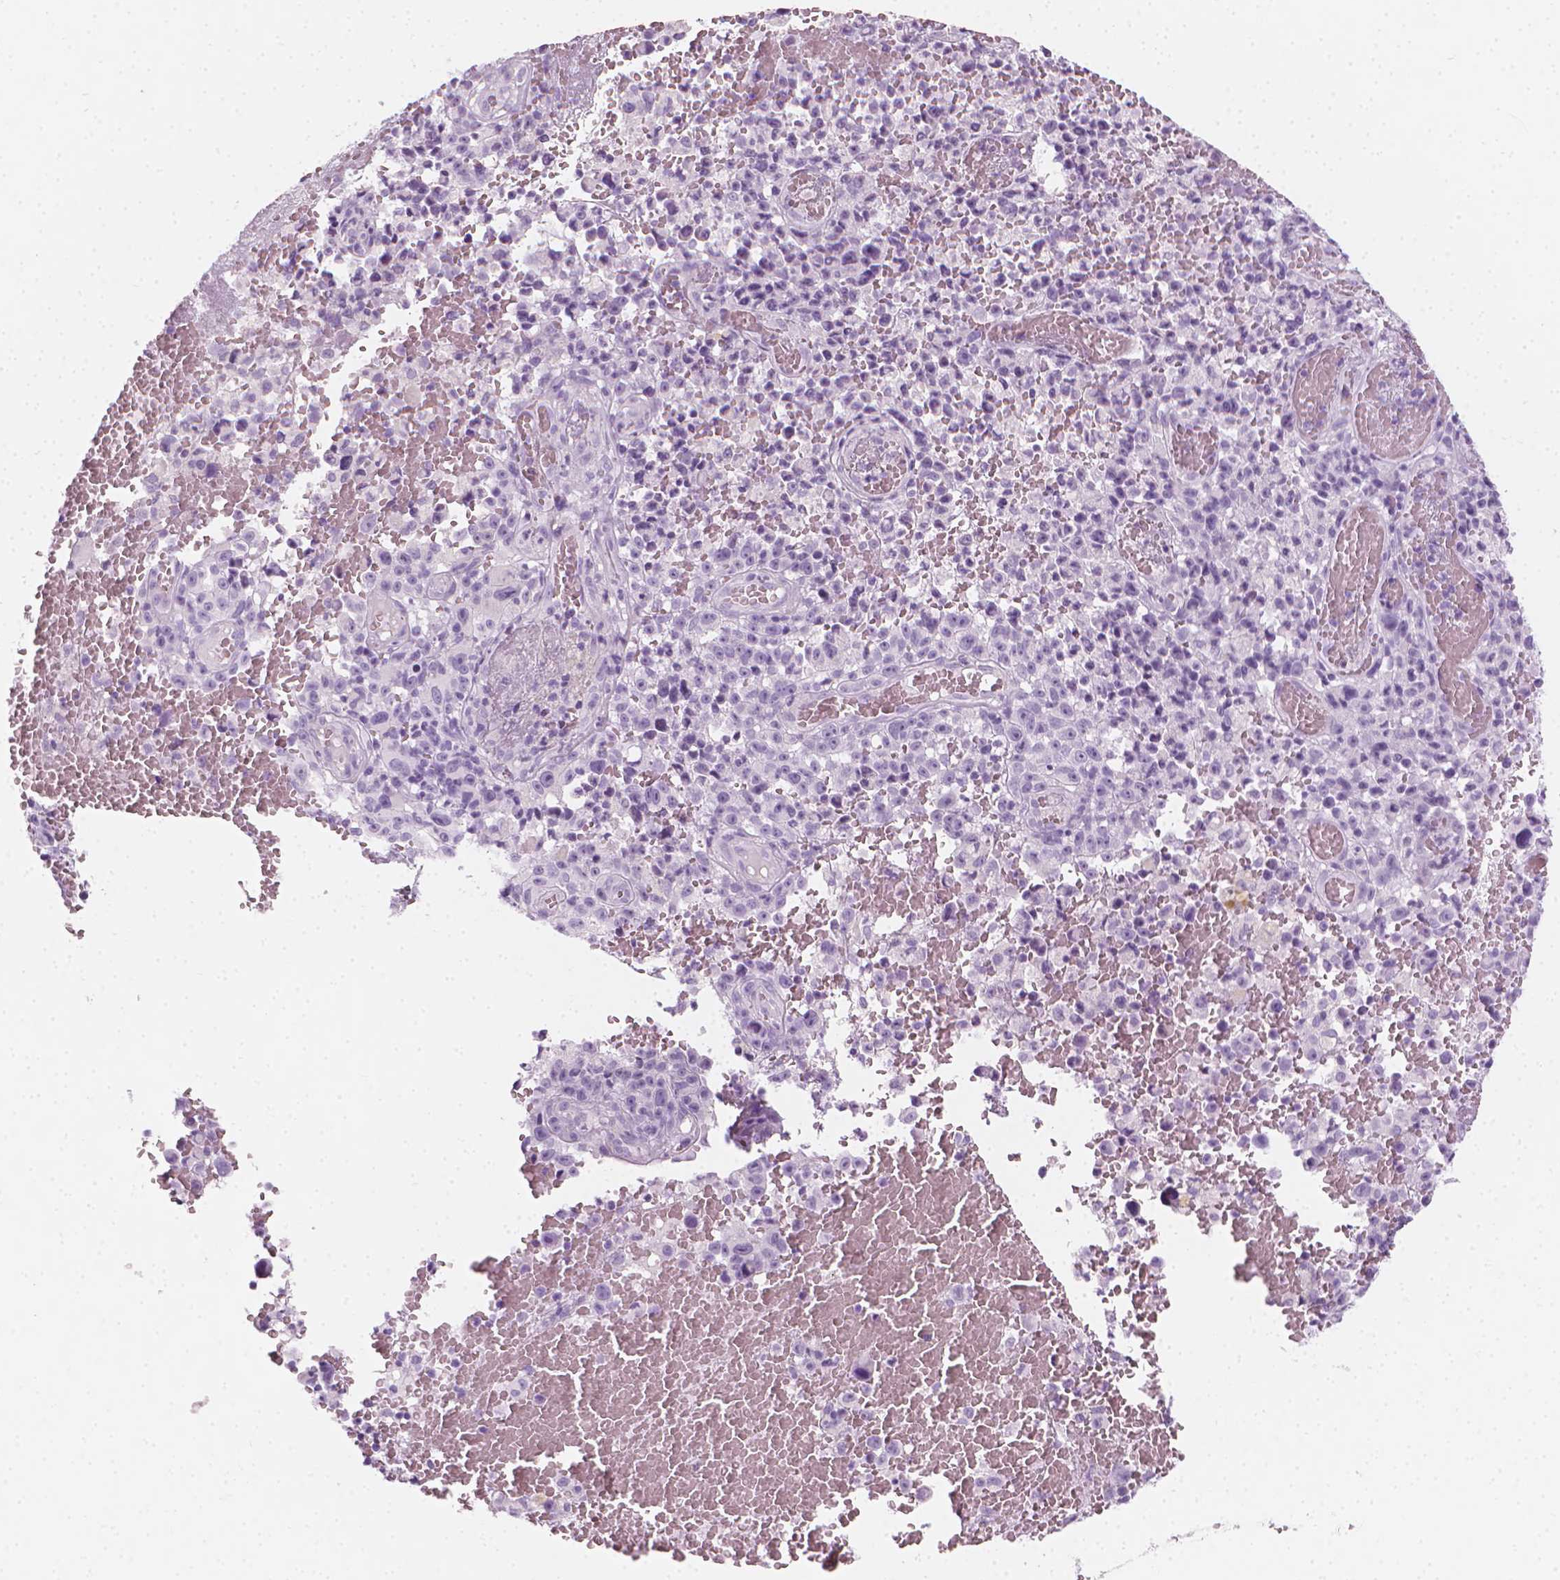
{"staining": {"intensity": "negative", "quantity": "none", "location": "none"}, "tissue": "melanoma", "cell_type": "Tumor cells", "image_type": "cancer", "snomed": [{"axis": "morphology", "description": "Malignant melanoma, NOS"}, {"axis": "topography", "description": "Skin"}], "caption": "This is an immunohistochemistry micrograph of malignant melanoma. There is no expression in tumor cells.", "gene": "SCG3", "patient": {"sex": "female", "age": 82}}